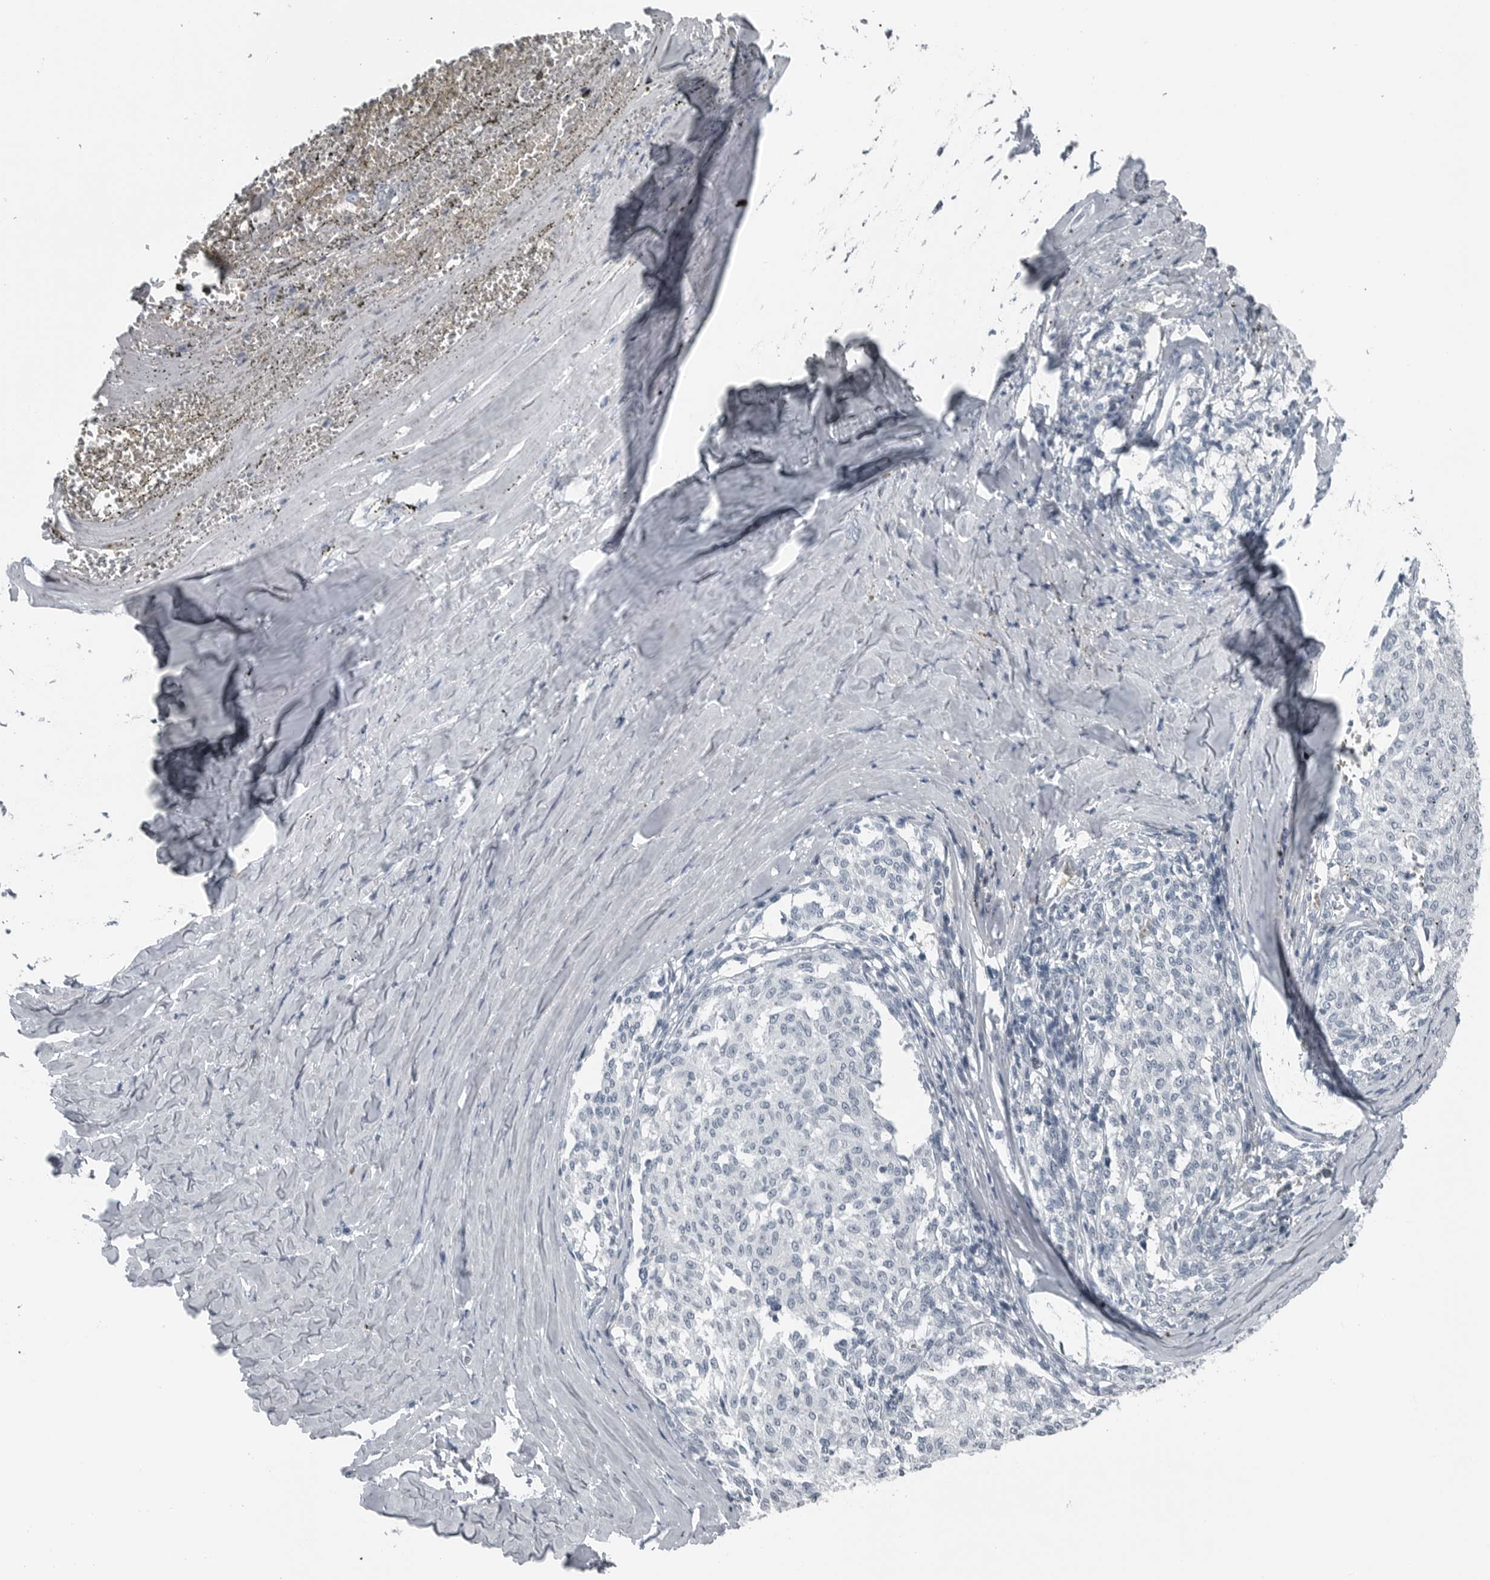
{"staining": {"intensity": "negative", "quantity": "none", "location": "none"}, "tissue": "melanoma", "cell_type": "Tumor cells", "image_type": "cancer", "snomed": [{"axis": "morphology", "description": "Malignant melanoma, NOS"}, {"axis": "topography", "description": "Skin"}], "caption": "DAB (3,3'-diaminobenzidine) immunohistochemical staining of malignant melanoma displays no significant positivity in tumor cells.", "gene": "SPINK1", "patient": {"sex": "female", "age": 72}}